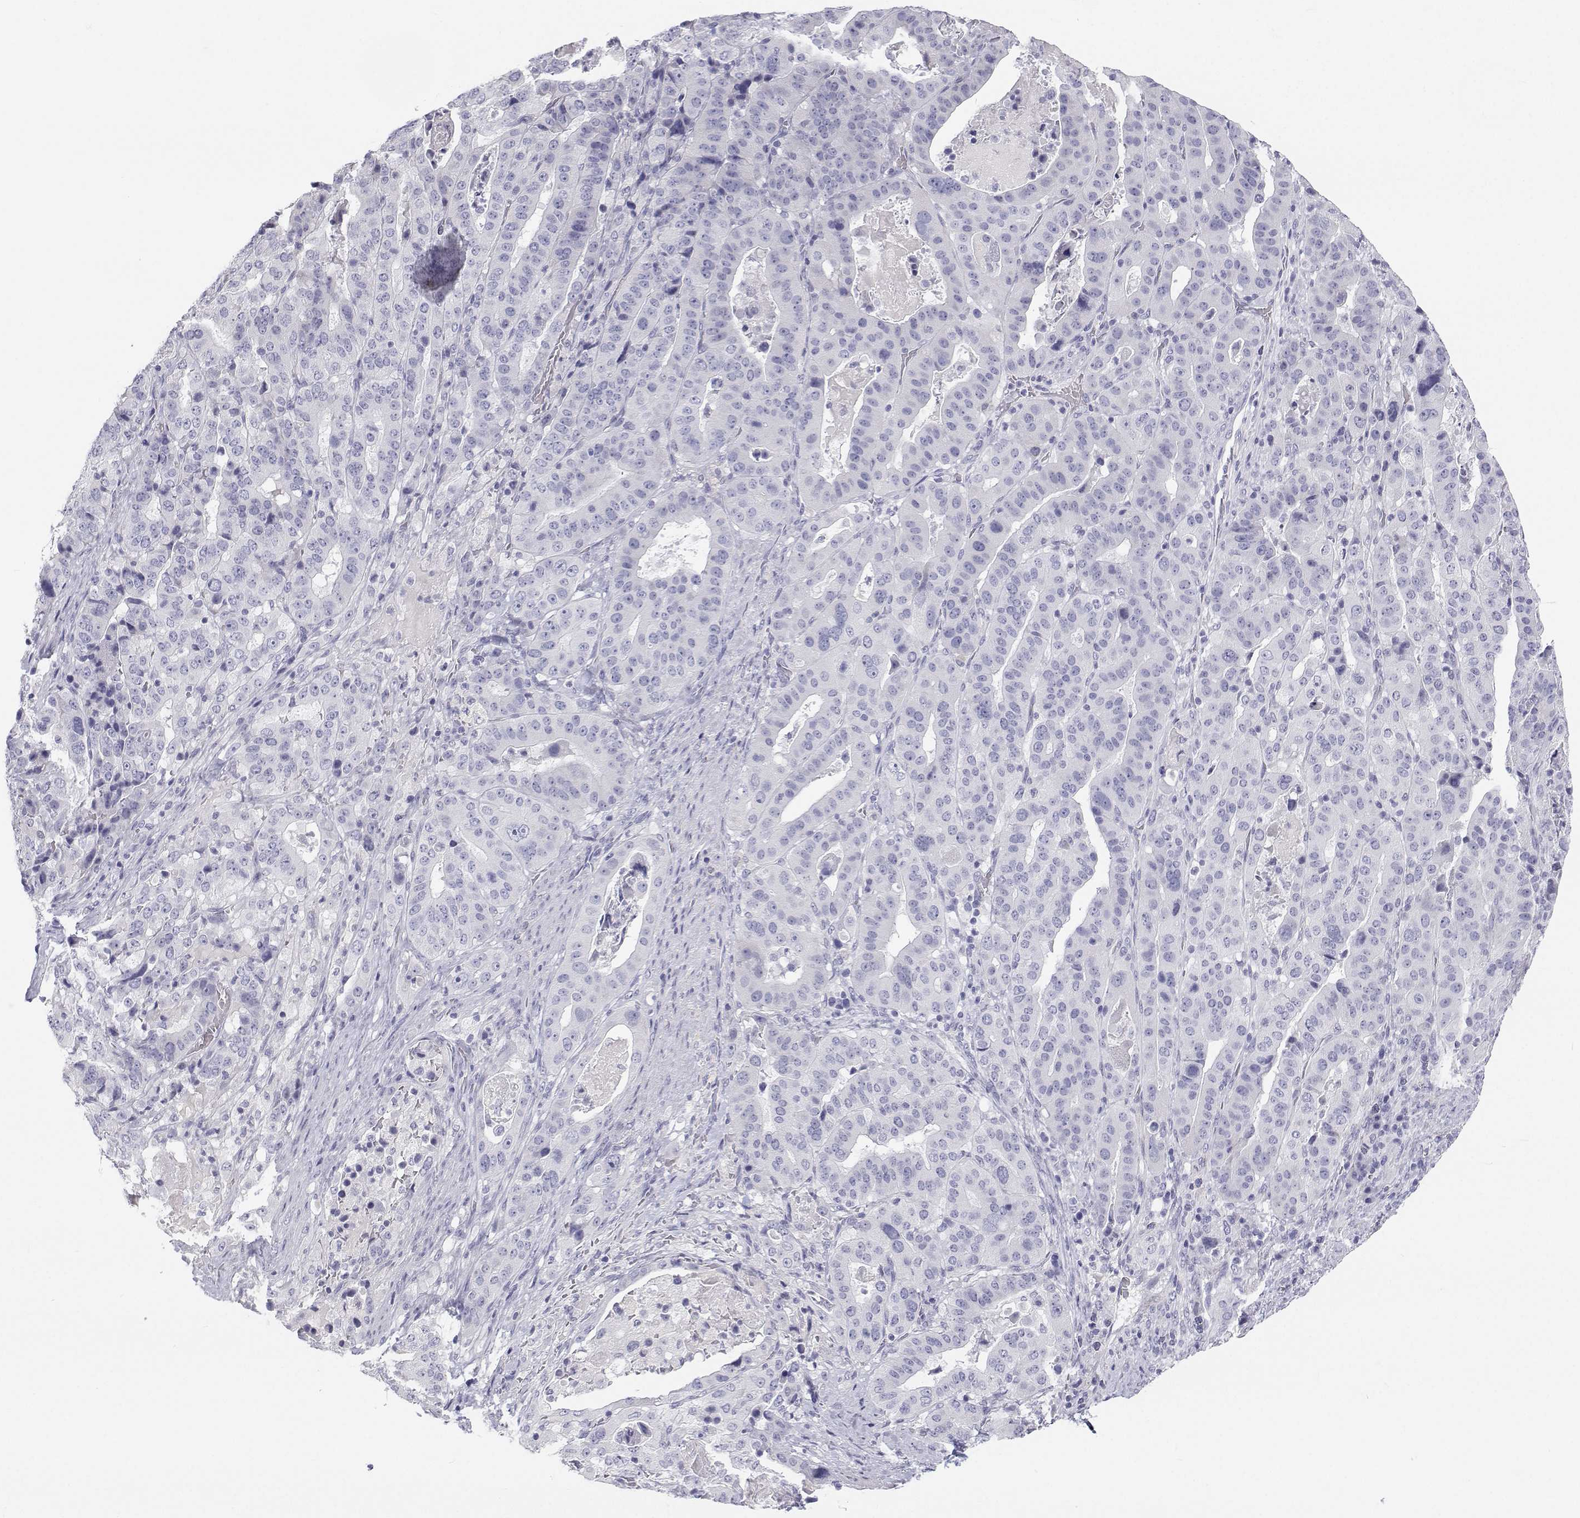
{"staining": {"intensity": "negative", "quantity": "none", "location": "none"}, "tissue": "stomach cancer", "cell_type": "Tumor cells", "image_type": "cancer", "snomed": [{"axis": "morphology", "description": "Adenocarcinoma, NOS"}, {"axis": "topography", "description": "Stomach"}], "caption": "Stomach adenocarcinoma was stained to show a protein in brown. There is no significant expression in tumor cells.", "gene": "TTN", "patient": {"sex": "male", "age": 48}}